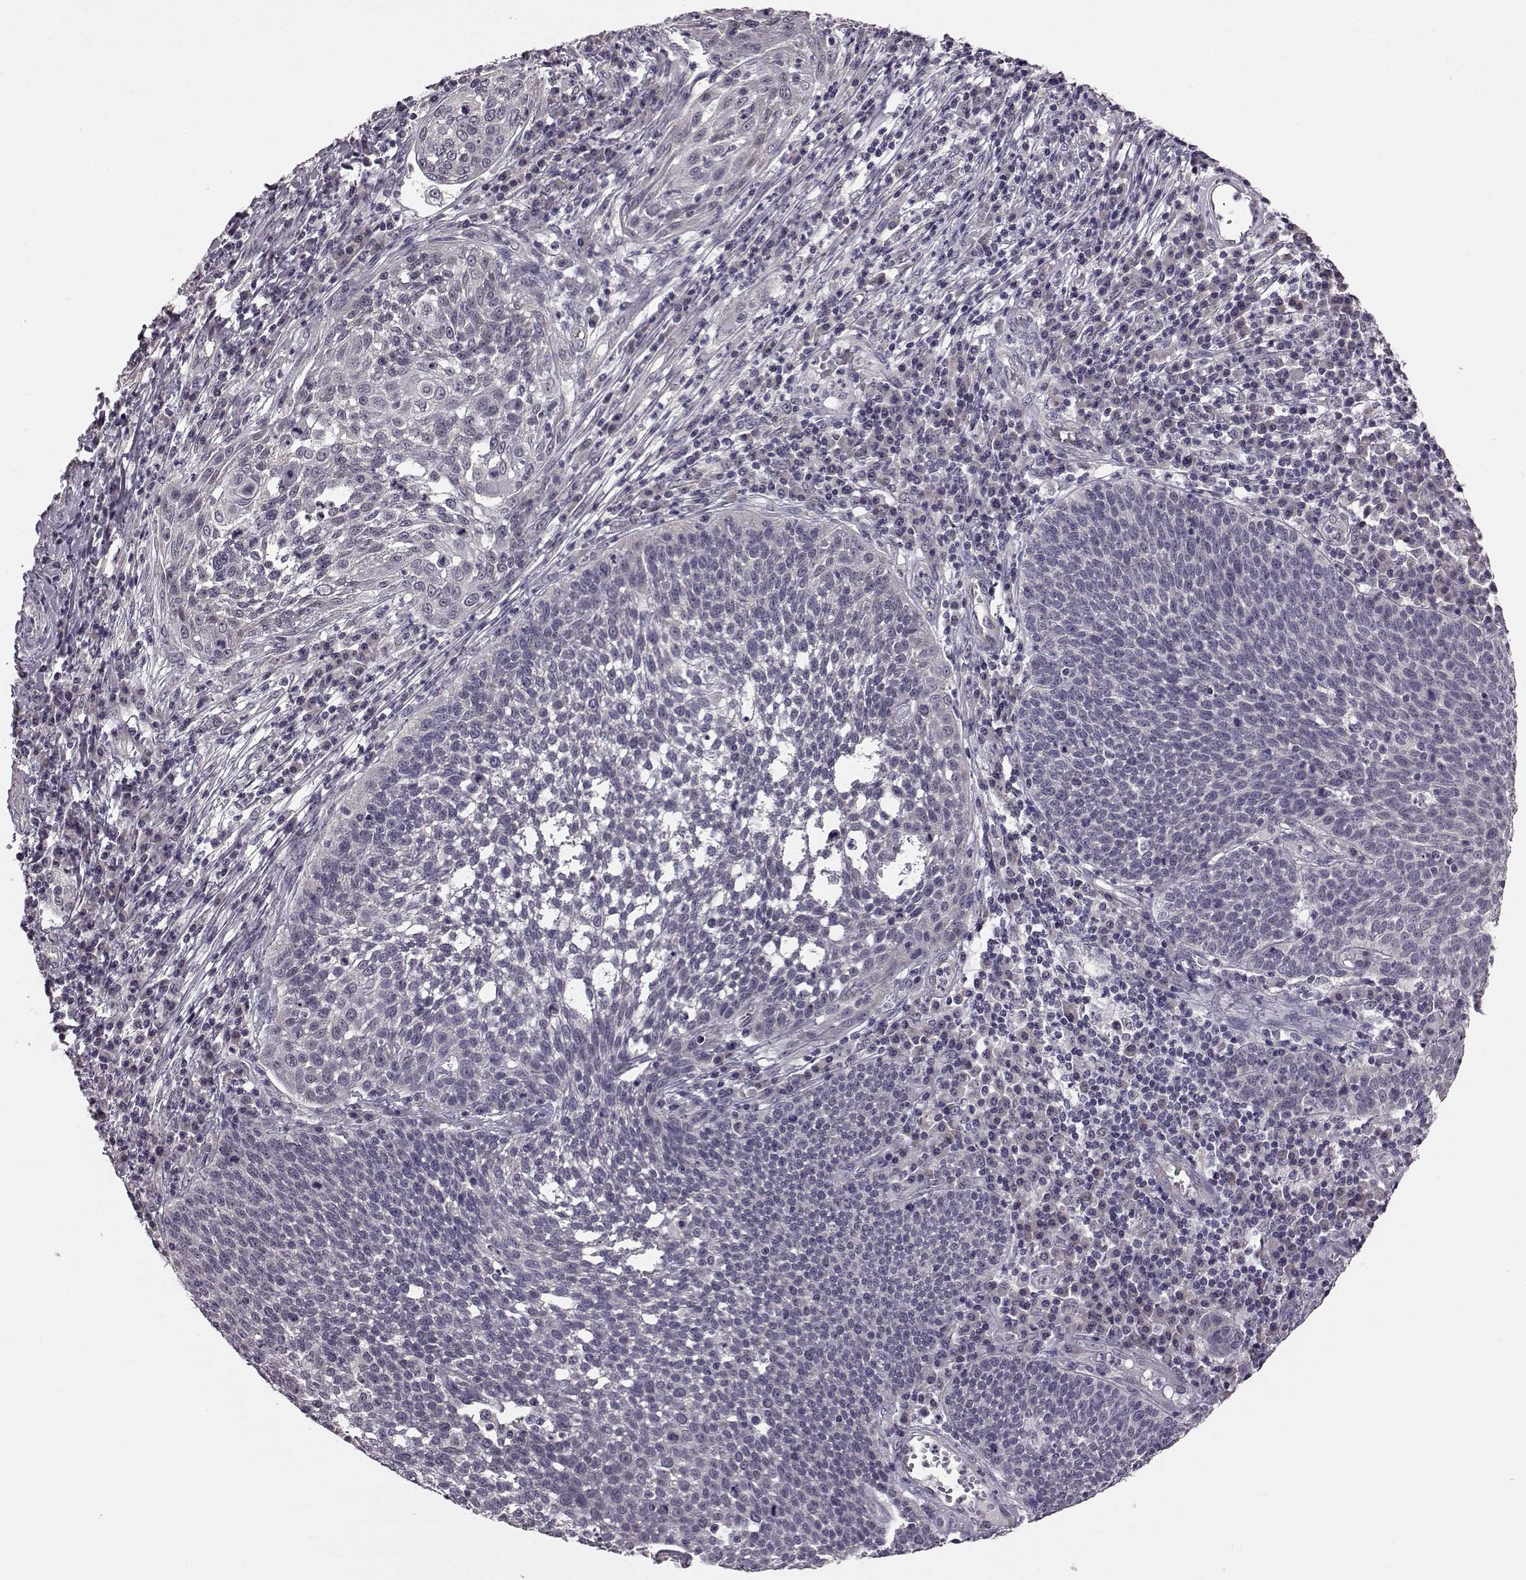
{"staining": {"intensity": "negative", "quantity": "none", "location": "none"}, "tissue": "cervical cancer", "cell_type": "Tumor cells", "image_type": "cancer", "snomed": [{"axis": "morphology", "description": "Squamous cell carcinoma, NOS"}, {"axis": "topography", "description": "Cervix"}], "caption": "Cervical squamous cell carcinoma was stained to show a protein in brown. There is no significant staining in tumor cells.", "gene": "C10orf62", "patient": {"sex": "female", "age": 34}}